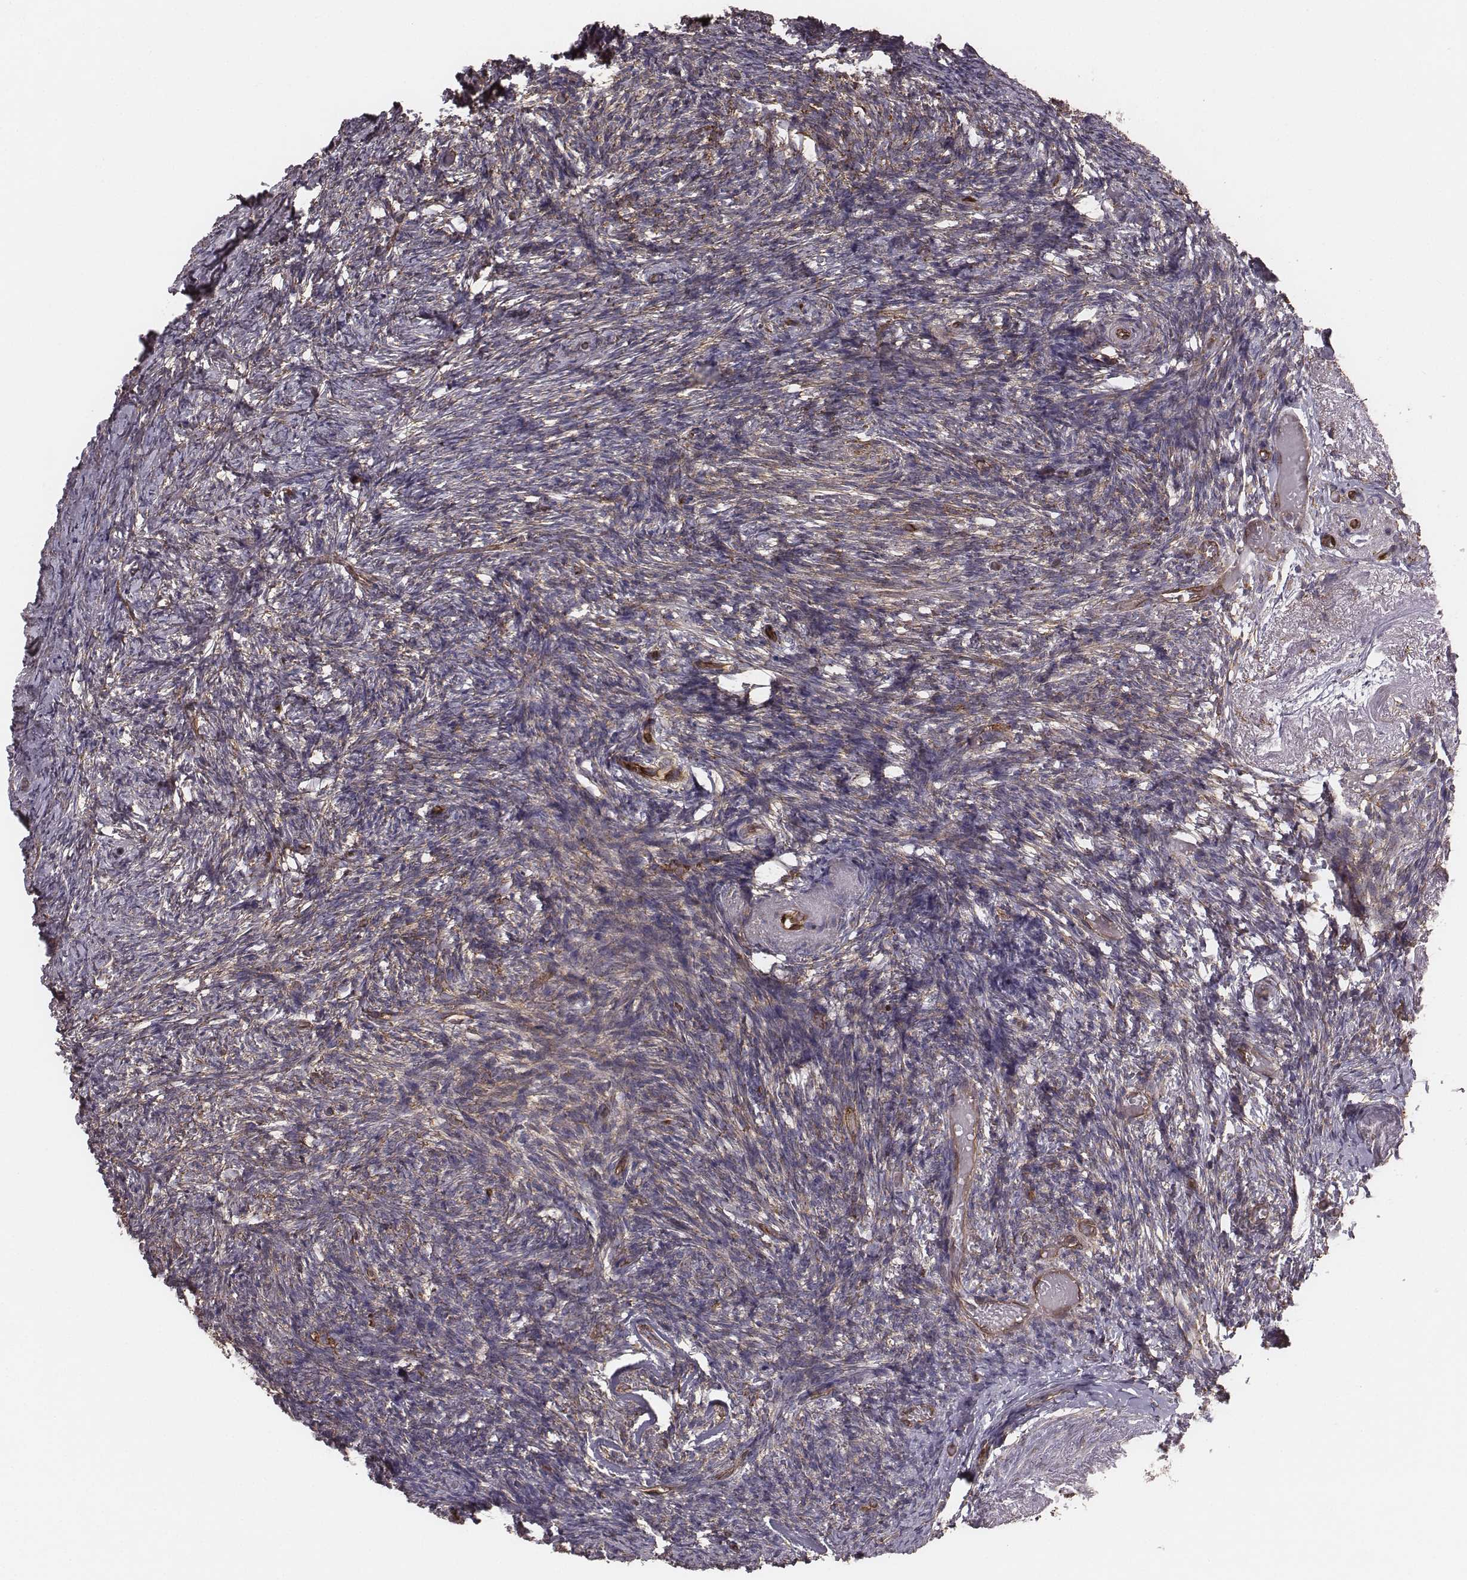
{"staining": {"intensity": "weak", "quantity": "25%-75%", "location": "cytoplasmic/membranous"}, "tissue": "ovary", "cell_type": "Ovarian stroma cells", "image_type": "normal", "snomed": [{"axis": "morphology", "description": "Normal tissue, NOS"}, {"axis": "topography", "description": "Ovary"}], "caption": "Immunohistochemistry (DAB (3,3'-diaminobenzidine)) staining of benign human ovary reveals weak cytoplasmic/membranous protein expression in about 25%-75% of ovarian stroma cells. The staining is performed using DAB (3,3'-diaminobenzidine) brown chromogen to label protein expression. The nuclei are counter-stained blue using hematoxylin.", "gene": "PALMD", "patient": {"sex": "female", "age": 72}}